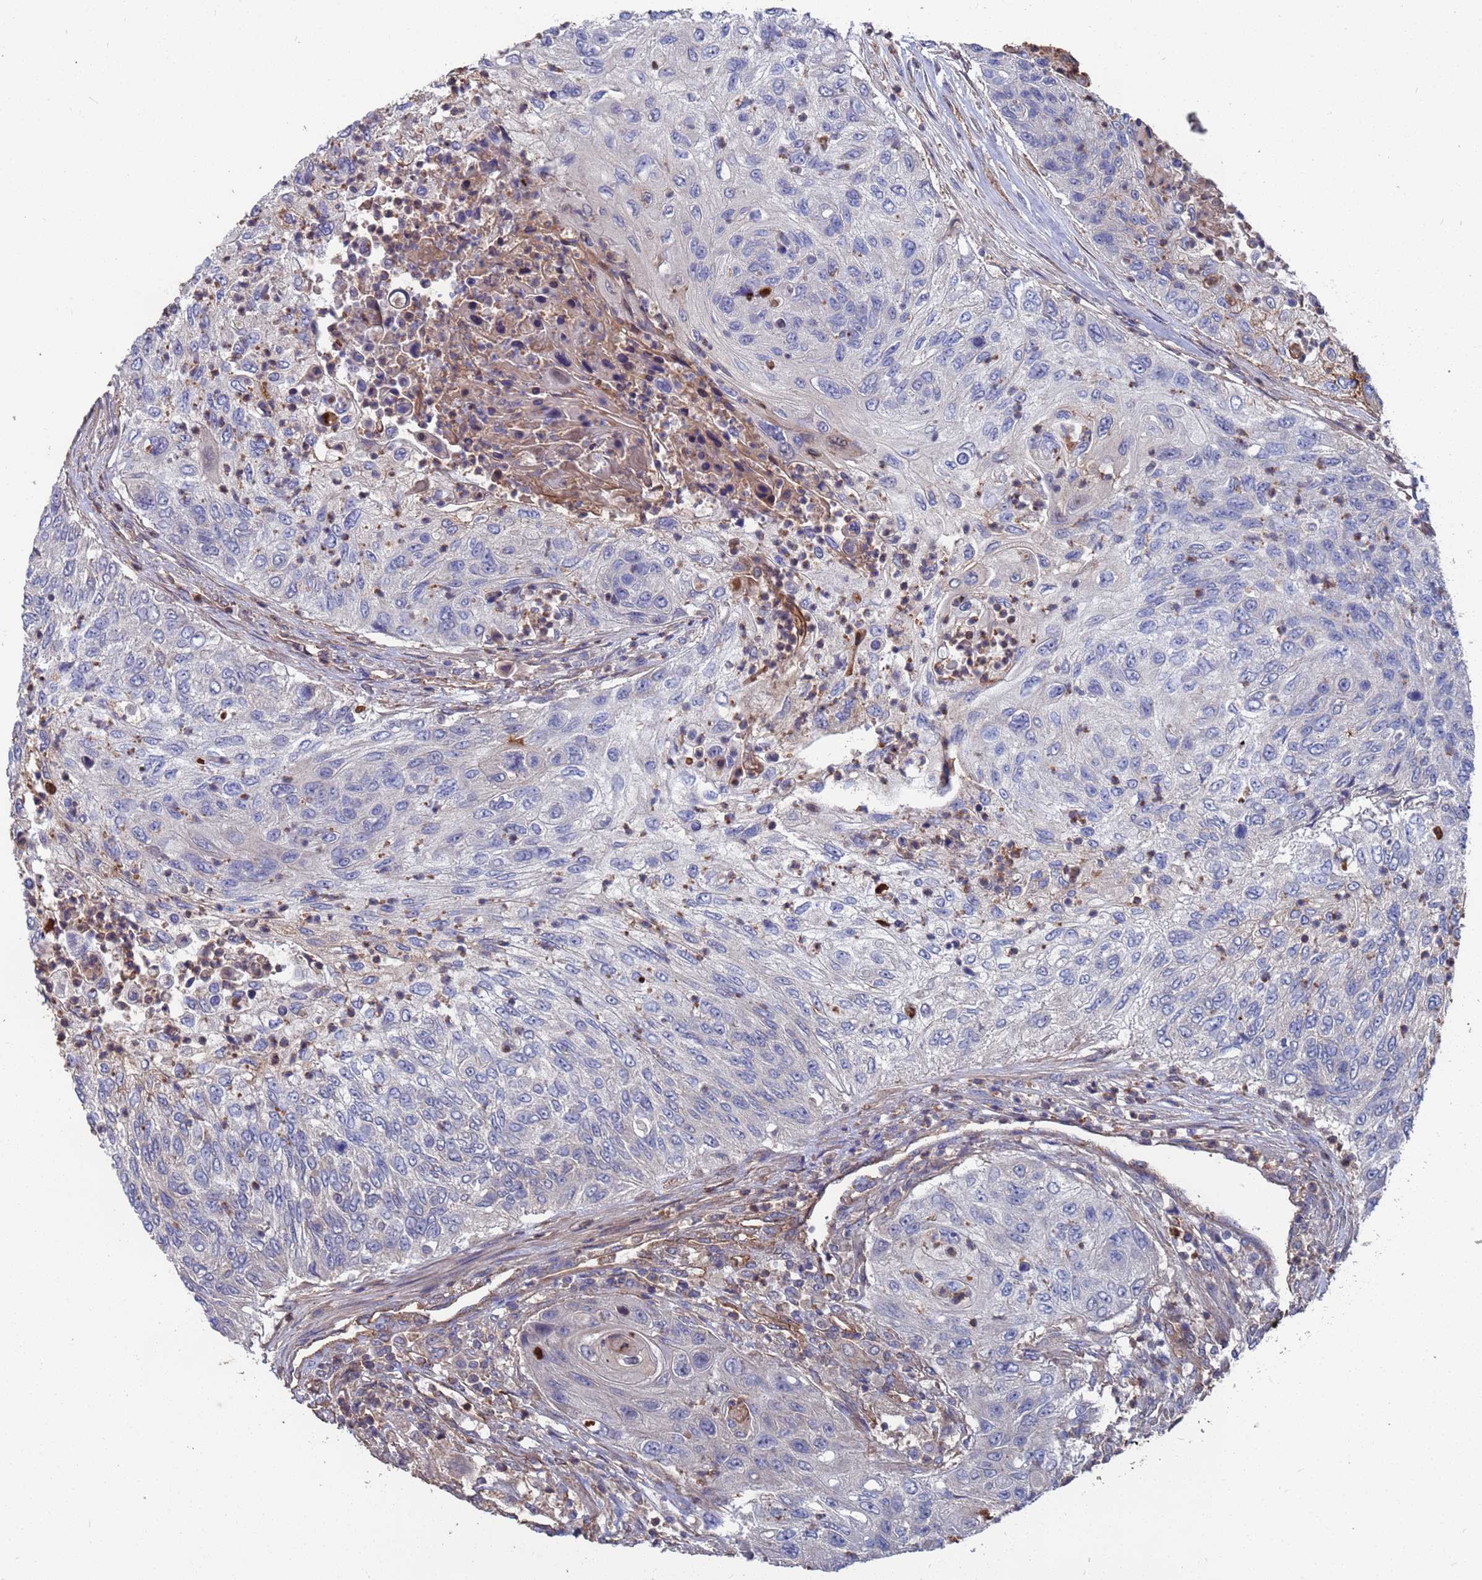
{"staining": {"intensity": "negative", "quantity": "none", "location": "none"}, "tissue": "urothelial cancer", "cell_type": "Tumor cells", "image_type": "cancer", "snomed": [{"axis": "morphology", "description": "Urothelial carcinoma, High grade"}, {"axis": "topography", "description": "Urinary bladder"}], "caption": "Immunohistochemistry photomicrograph of human urothelial carcinoma (high-grade) stained for a protein (brown), which demonstrates no expression in tumor cells.", "gene": "NDUFAF6", "patient": {"sex": "female", "age": 60}}